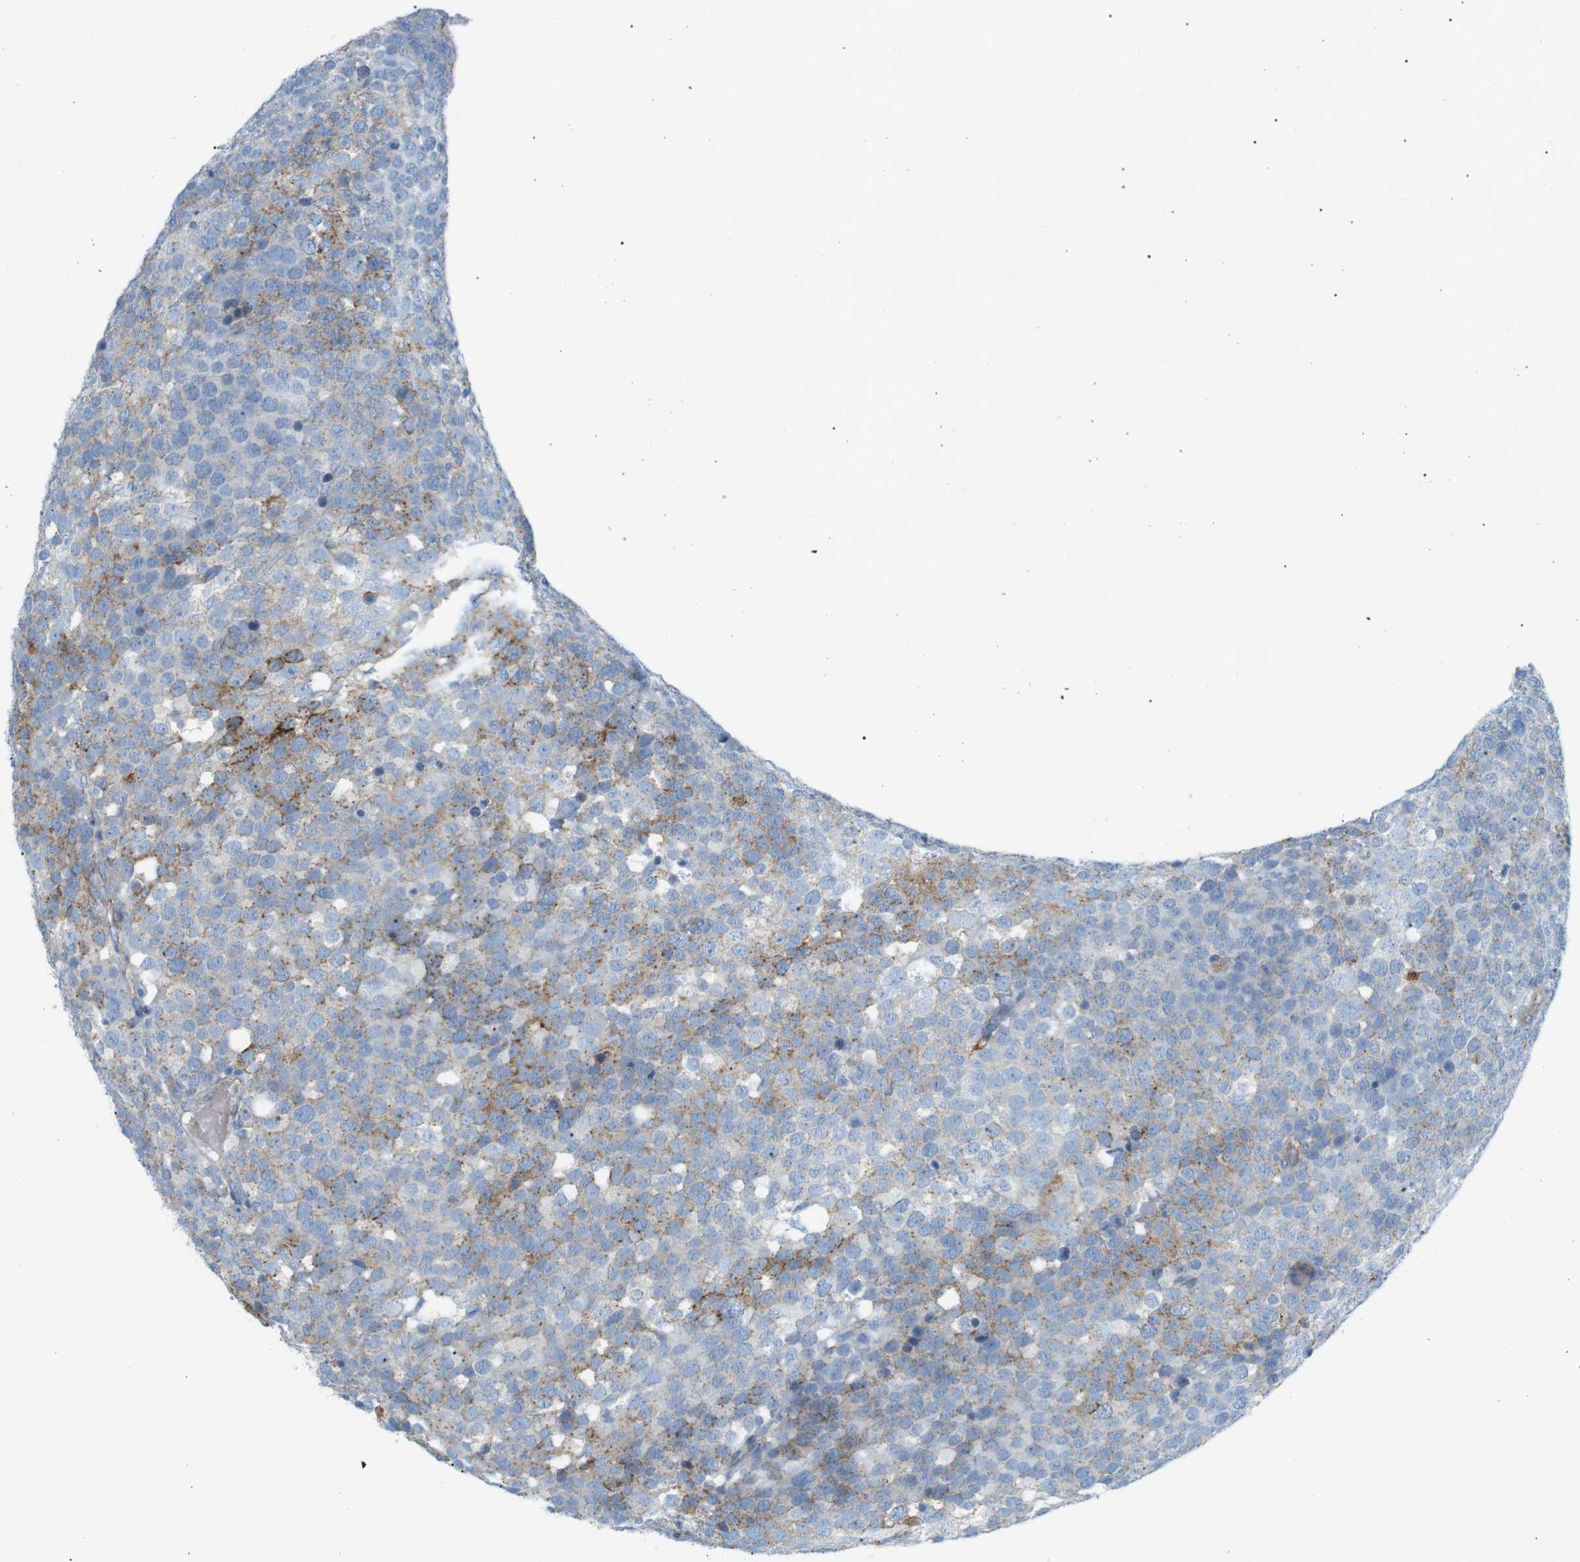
{"staining": {"intensity": "moderate", "quantity": "<25%", "location": "cytoplasmic/membranous"}, "tissue": "testis cancer", "cell_type": "Tumor cells", "image_type": "cancer", "snomed": [{"axis": "morphology", "description": "Seminoma, NOS"}, {"axis": "topography", "description": "Testis"}], "caption": "High-magnification brightfield microscopy of seminoma (testis) stained with DAB (3,3'-diaminobenzidine) (brown) and counterstained with hematoxylin (blue). tumor cells exhibit moderate cytoplasmic/membranous staining is identified in about<25% of cells. (Stains: DAB (3,3'-diaminobenzidine) in brown, nuclei in blue, Microscopy: brightfield microscopy at high magnification).", "gene": "VAMP1", "patient": {"sex": "male", "age": 71}}